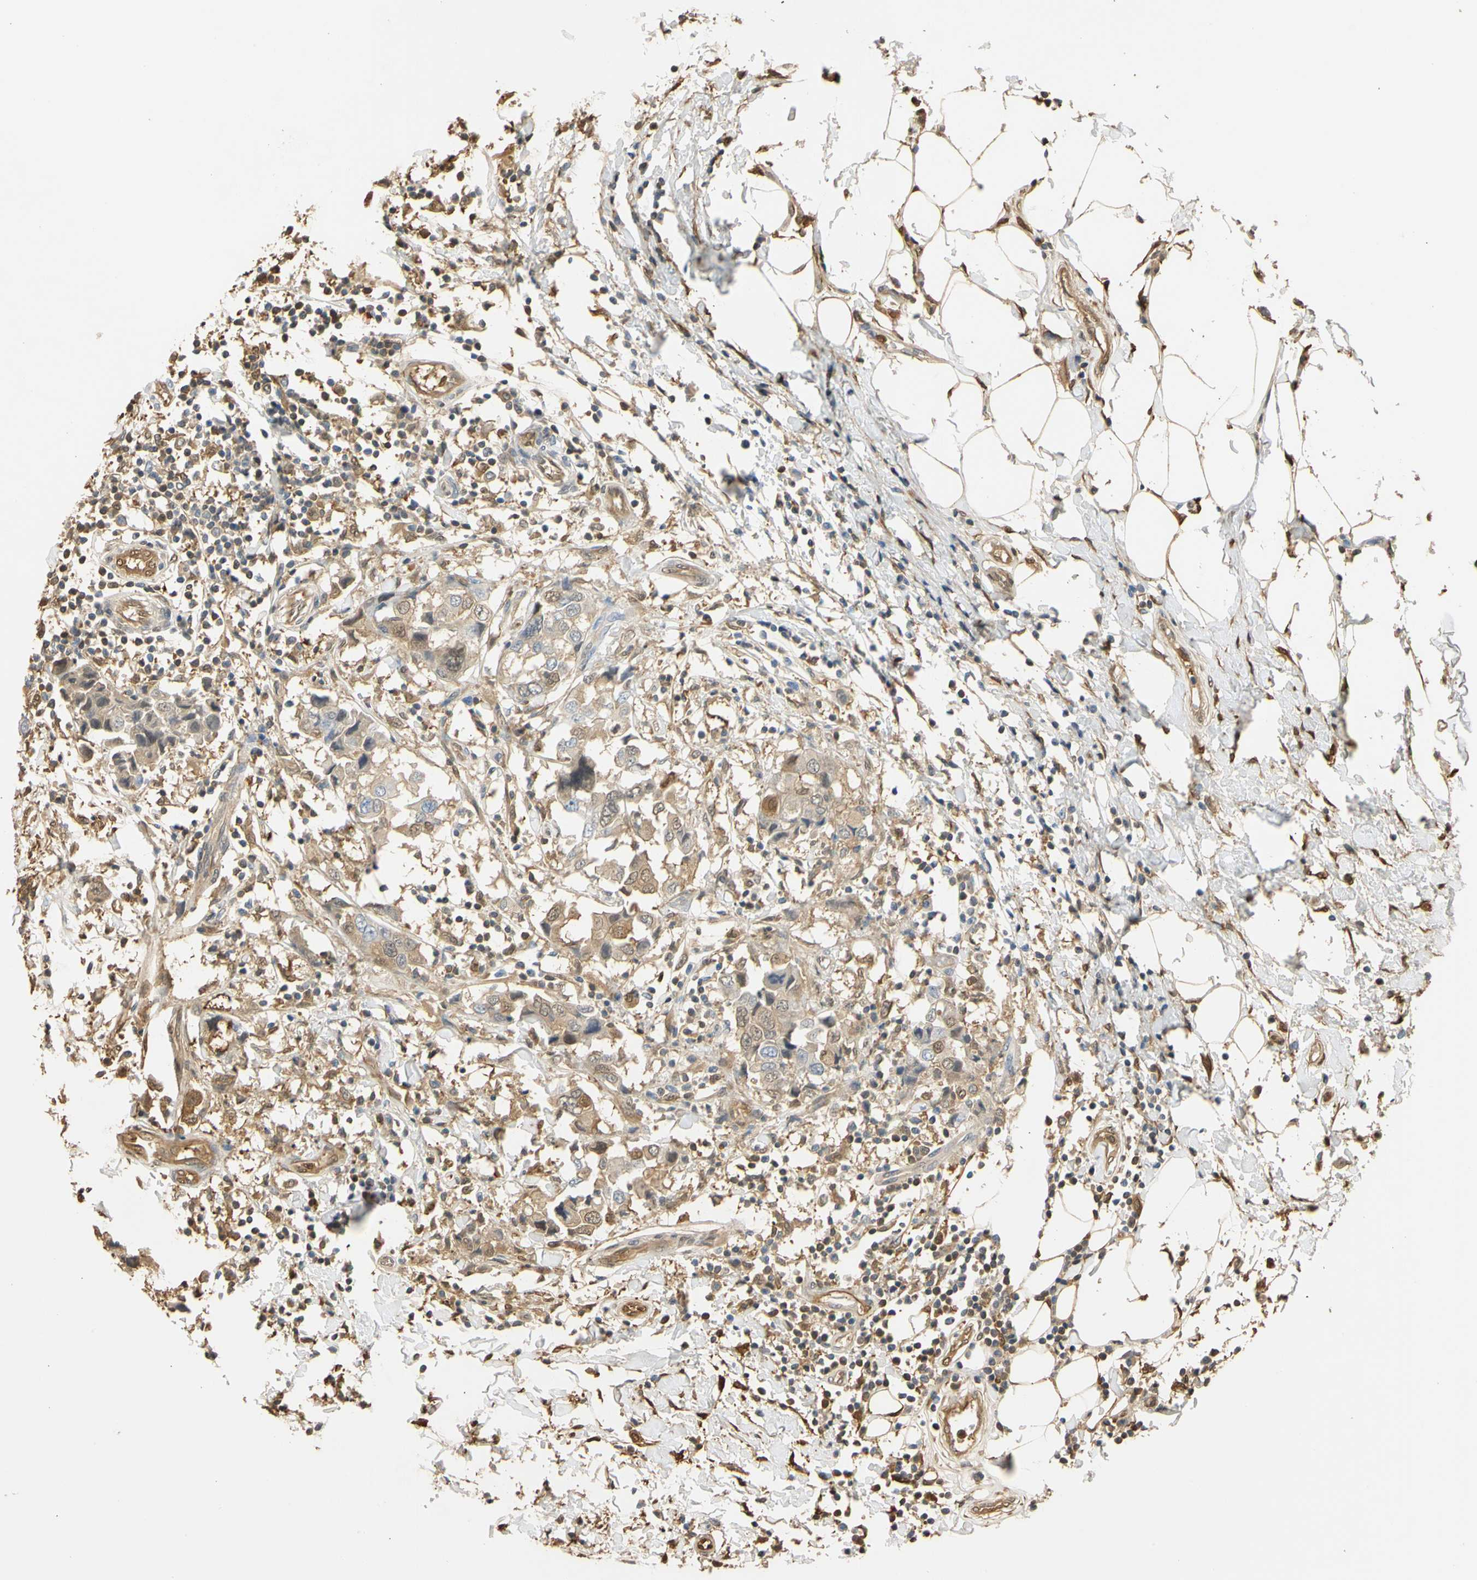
{"staining": {"intensity": "moderate", "quantity": ">75%", "location": "cytoplasmic/membranous"}, "tissue": "breast cancer", "cell_type": "Tumor cells", "image_type": "cancer", "snomed": [{"axis": "morphology", "description": "Duct carcinoma"}, {"axis": "topography", "description": "Breast"}], "caption": "This photomicrograph displays immunohistochemistry staining of intraductal carcinoma (breast), with medium moderate cytoplasmic/membranous positivity in approximately >75% of tumor cells.", "gene": "S100A6", "patient": {"sex": "female", "age": 27}}